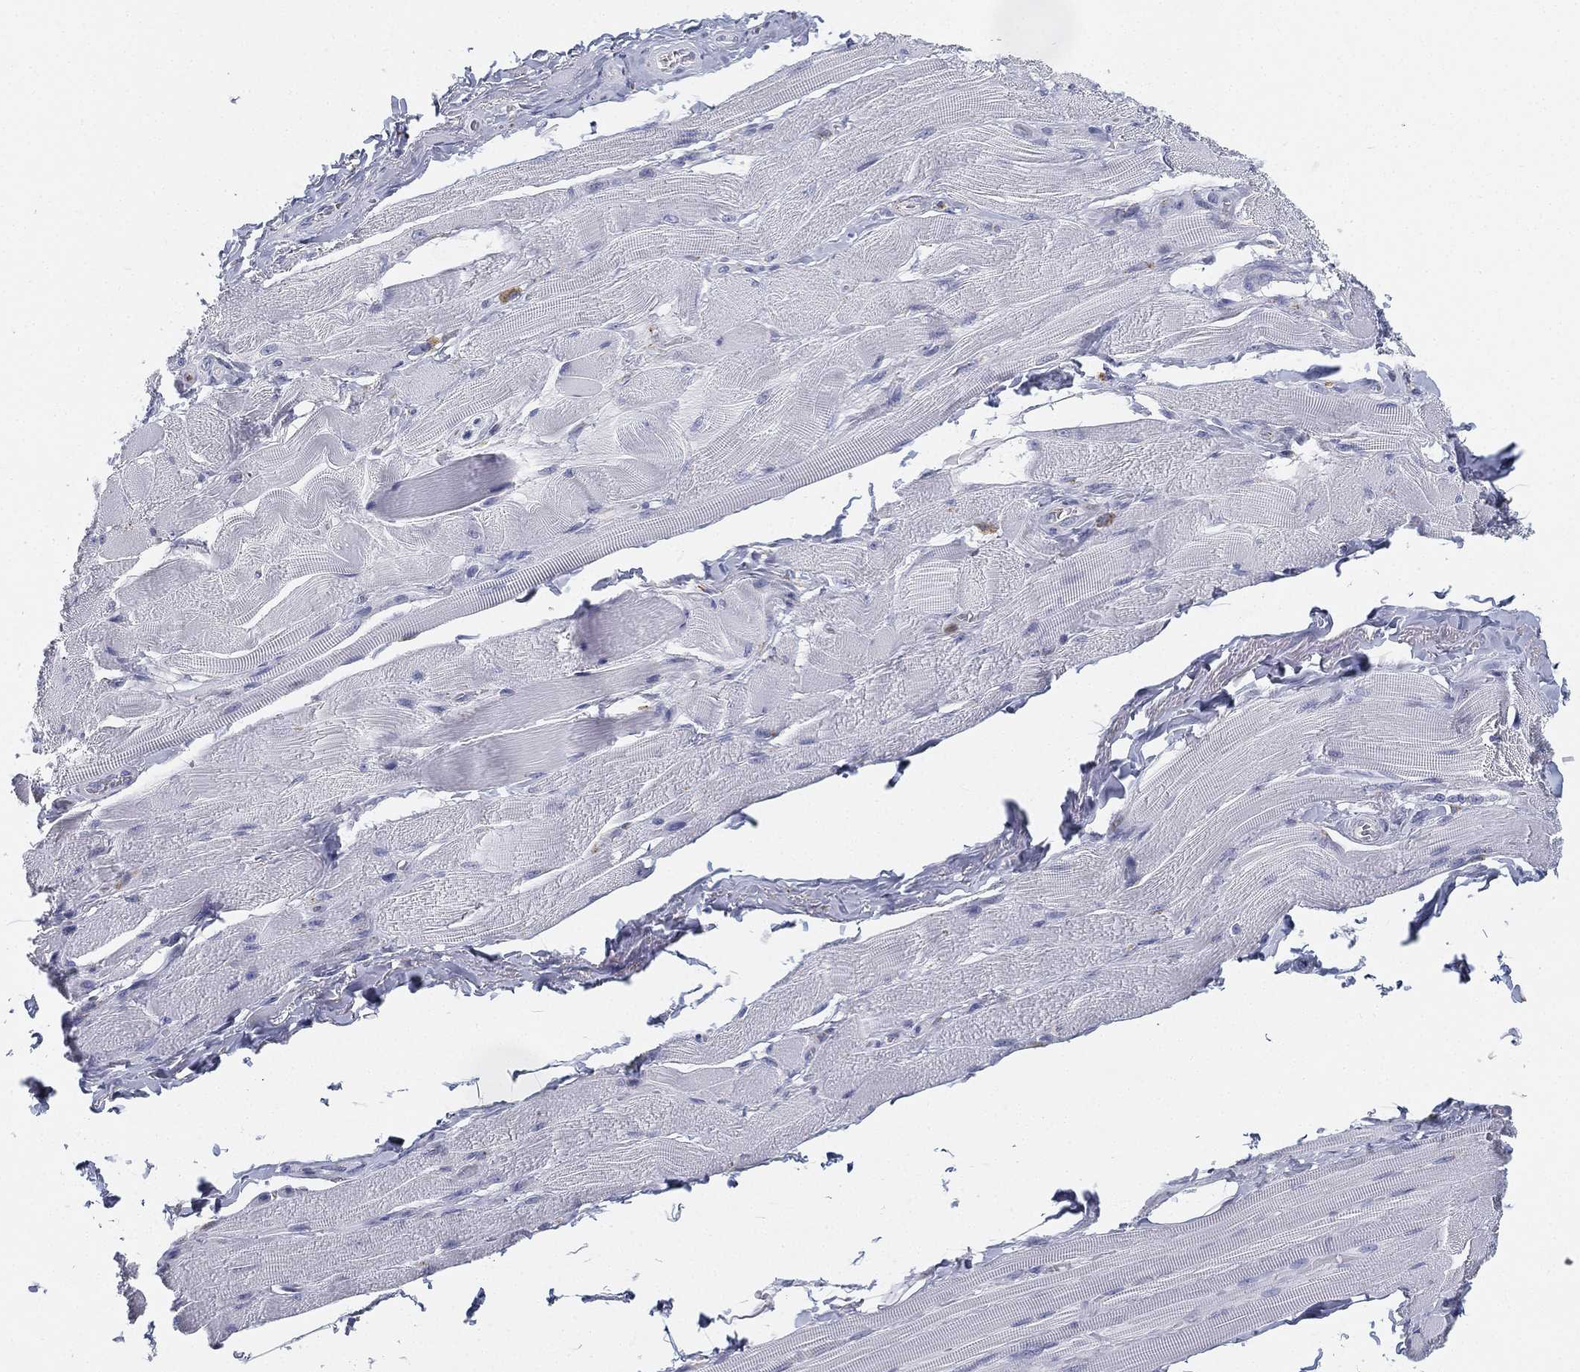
{"staining": {"intensity": "negative", "quantity": "none", "location": "none"}, "tissue": "skeletal muscle", "cell_type": "Myocytes", "image_type": "normal", "snomed": [{"axis": "morphology", "description": "Normal tissue, NOS"}, {"axis": "topography", "description": "Skeletal muscle"}, {"axis": "topography", "description": "Anal"}, {"axis": "topography", "description": "Peripheral nerve tissue"}], "caption": "Protein analysis of benign skeletal muscle shows no significant staining in myocytes. (DAB (3,3'-diaminobenzidine) immunohistochemistry (IHC) visualized using brightfield microscopy, high magnification).", "gene": "NPC2", "patient": {"sex": "male", "age": 53}}